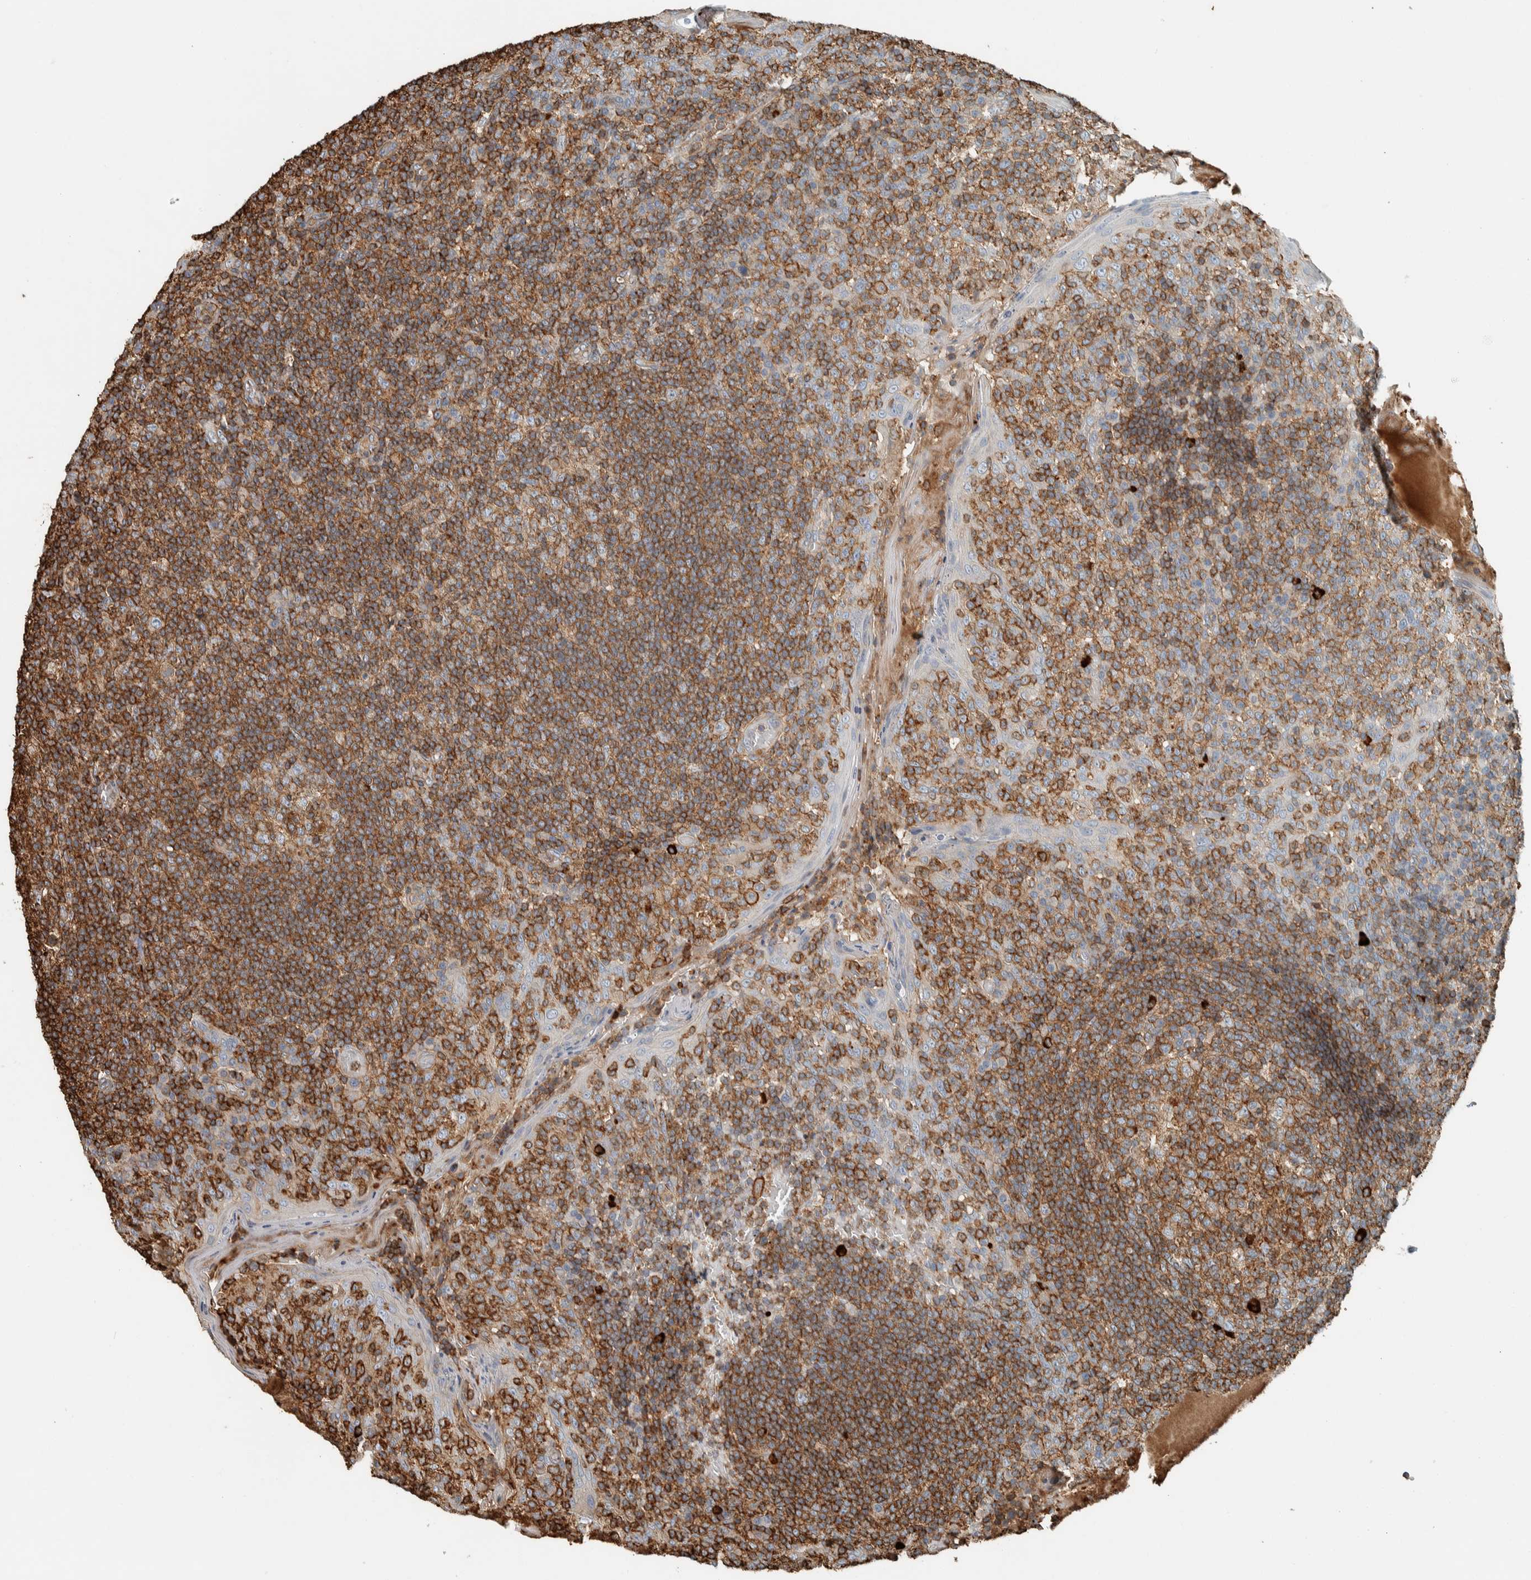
{"staining": {"intensity": "moderate", "quantity": ">75%", "location": "cytoplasmic/membranous"}, "tissue": "tonsil", "cell_type": "Germinal center cells", "image_type": "normal", "snomed": [{"axis": "morphology", "description": "Normal tissue, NOS"}, {"axis": "topography", "description": "Tonsil"}], "caption": "Immunohistochemical staining of benign human tonsil exhibits medium levels of moderate cytoplasmic/membranous positivity in approximately >75% of germinal center cells. Nuclei are stained in blue.", "gene": "CTBP2", "patient": {"sex": "female", "age": 19}}